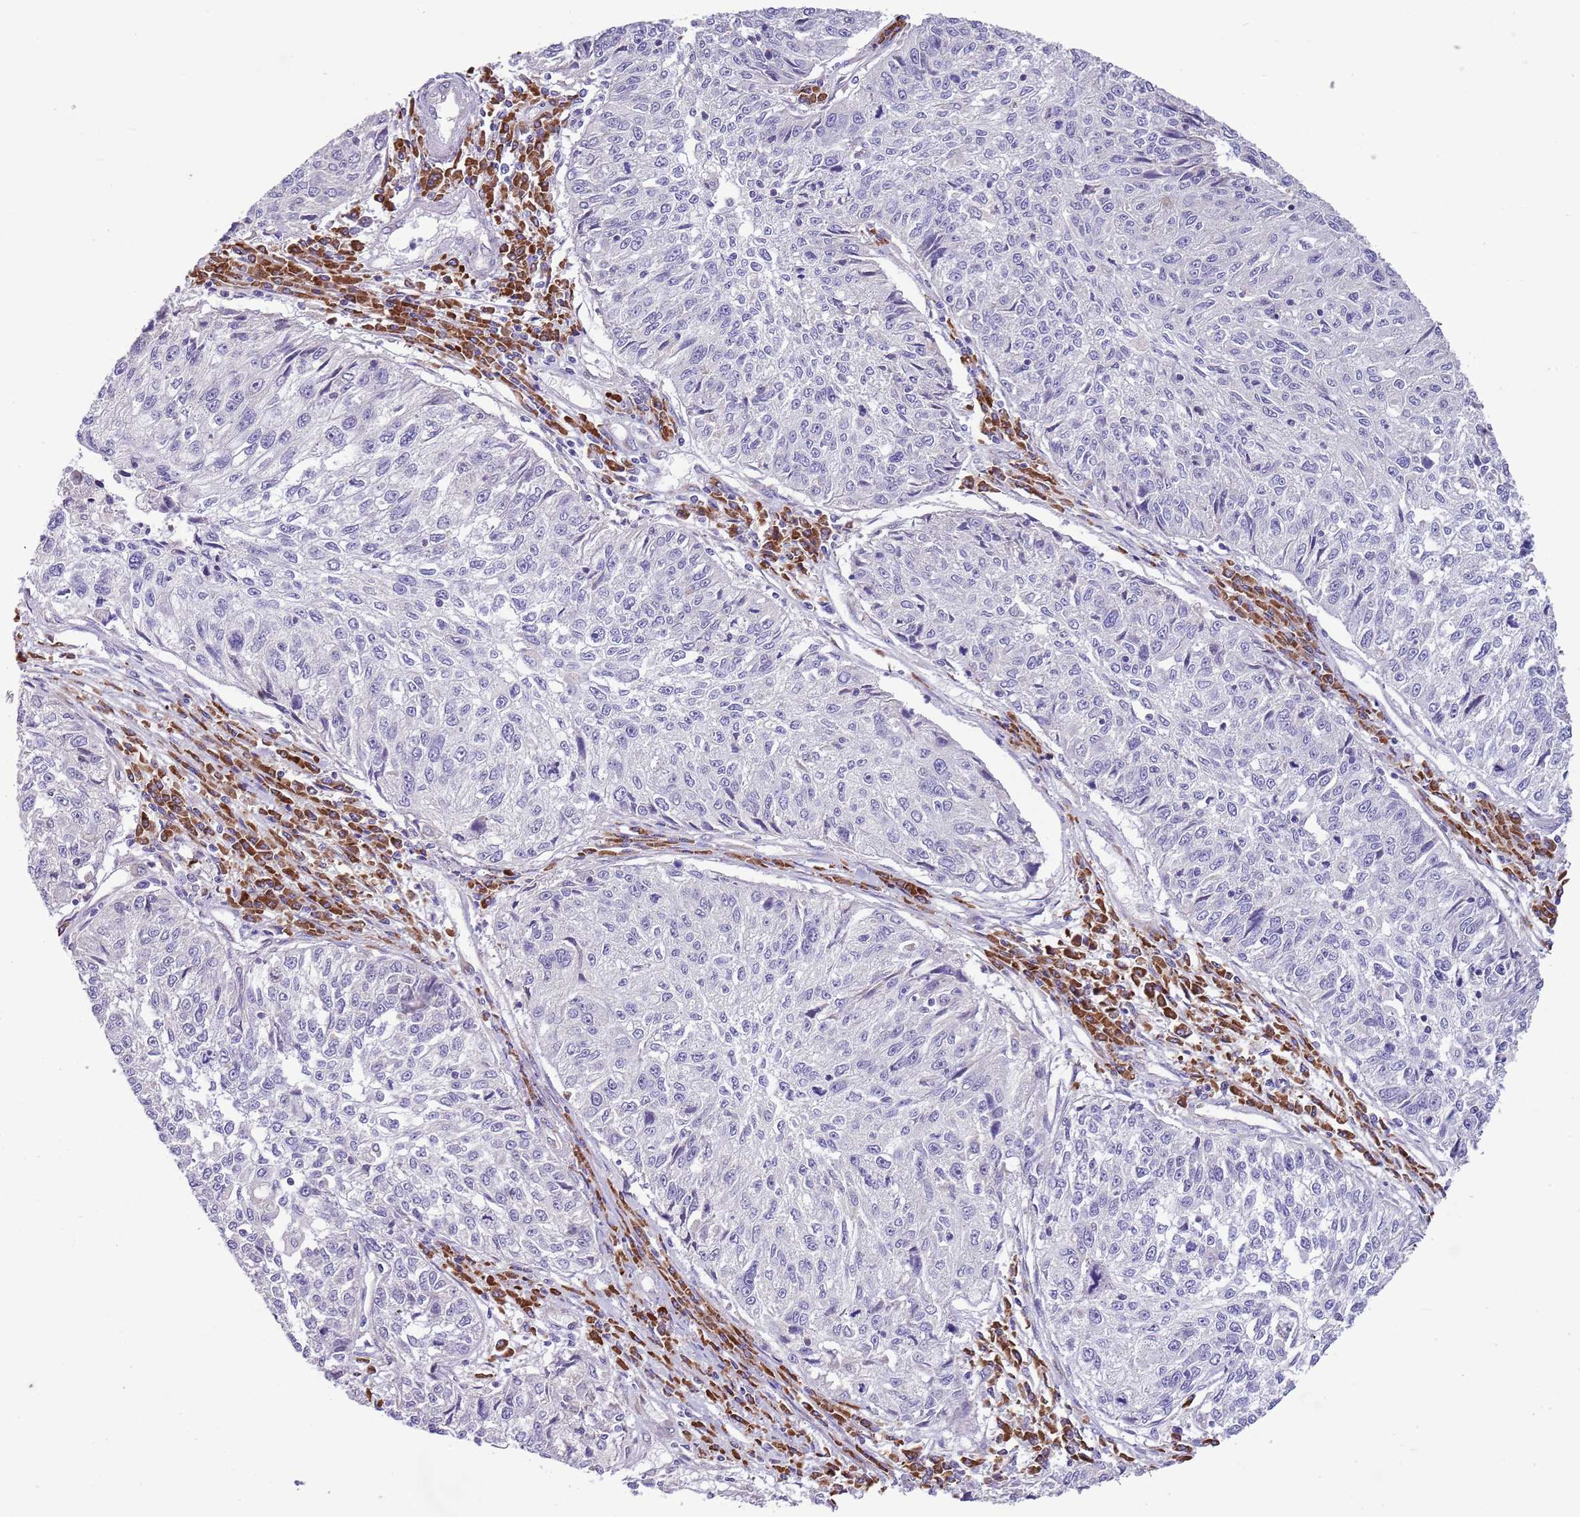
{"staining": {"intensity": "negative", "quantity": "none", "location": "none"}, "tissue": "cervical cancer", "cell_type": "Tumor cells", "image_type": "cancer", "snomed": [{"axis": "morphology", "description": "Squamous cell carcinoma, NOS"}, {"axis": "topography", "description": "Cervix"}], "caption": "IHC photomicrograph of neoplastic tissue: human cervical cancer (squamous cell carcinoma) stained with DAB (3,3'-diaminobenzidine) demonstrates no significant protein staining in tumor cells.", "gene": "DAND5", "patient": {"sex": "female", "age": 57}}